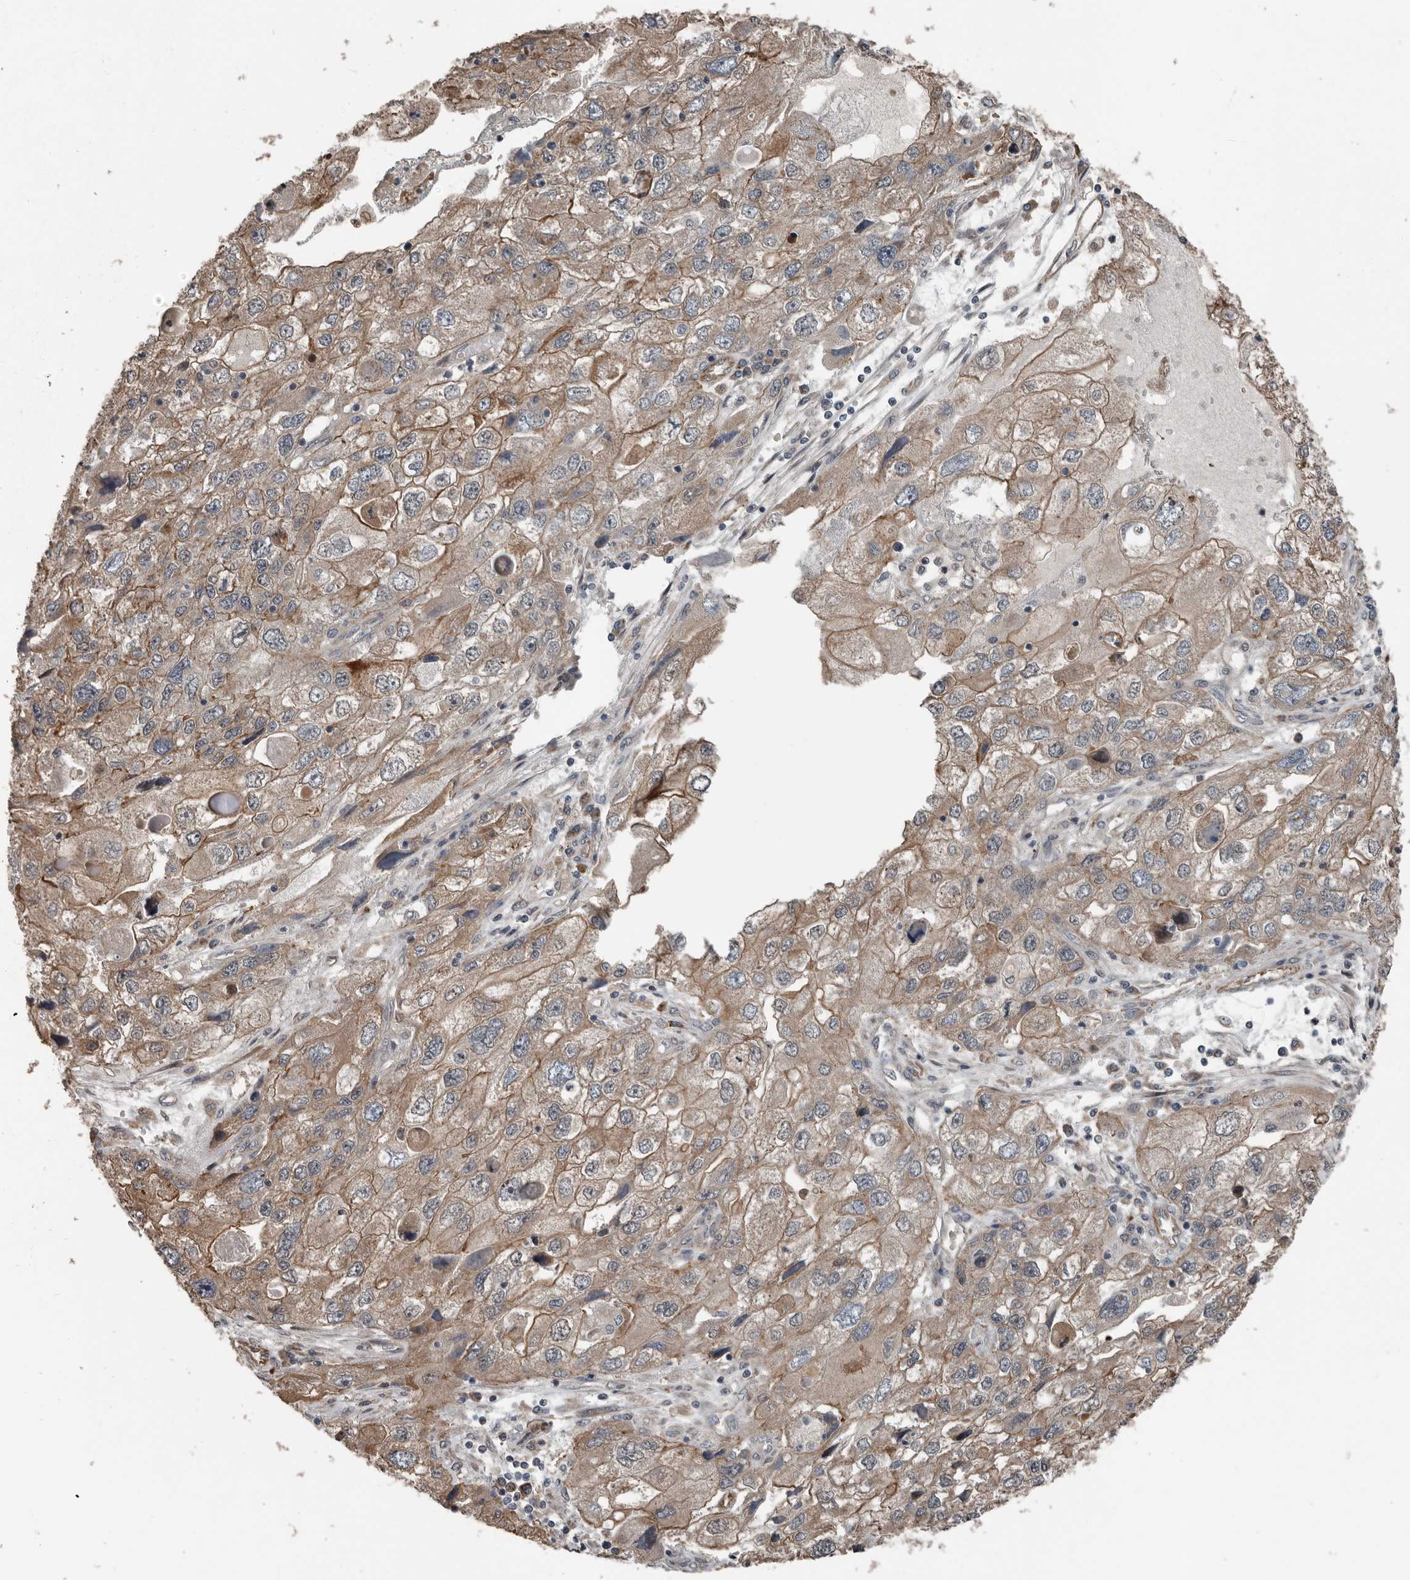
{"staining": {"intensity": "weak", "quantity": ">75%", "location": "cytoplasmic/membranous"}, "tissue": "endometrial cancer", "cell_type": "Tumor cells", "image_type": "cancer", "snomed": [{"axis": "morphology", "description": "Adenocarcinoma, NOS"}, {"axis": "topography", "description": "Endometrium"}], "caption": "Adenocarcinoma (endometrial) tissue demonstrates weak cytoplasmic/membranous expression in approximately >75% of tumor cells", "gene": "YOD1", "patient": {"sex": "female", "age": 49}}